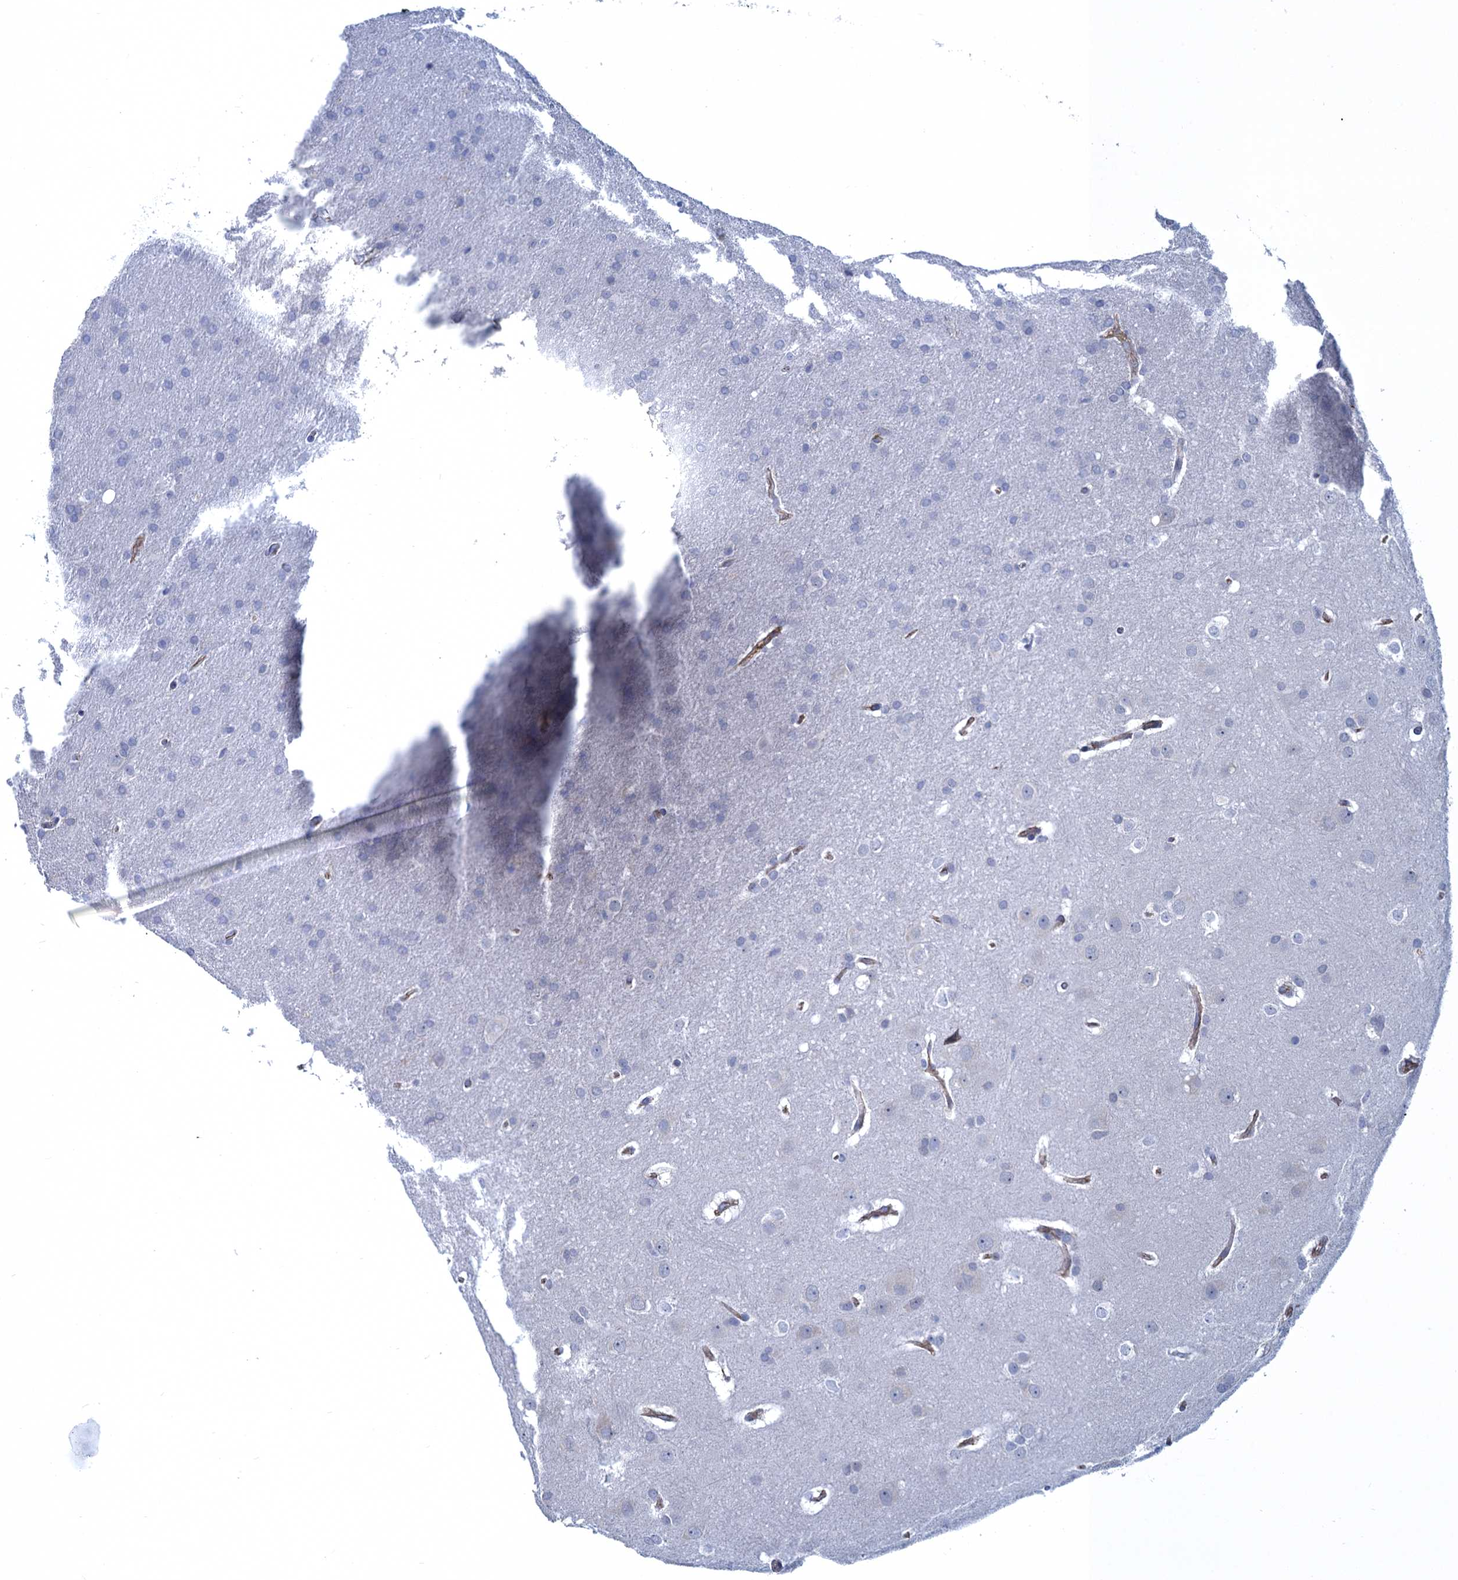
{"staining": {"intensity": "negative", "quantity": "none", "location": "none"}, "tissue": "glioma", "cell_type": "Tumor cells", "image_type": "cancer", "snomed": [{"axis": "morphology", "description": "Glioma, malignant, Low grade"}, {"axis": "topography", "description": "Brain"}], "caption": "High magnification brightfield microscopy of malignant low-grade glioma stained with DAB (3,3'-diaminobenzidine) (brown) and counterstained with hematoxylin (blue): tumor cells show no significant positivity. (Immunohistochemistry, brightfield microscopy, high magnification).", "gene": "DNHD1", "patient": {"sex": "female", "age": 32}}